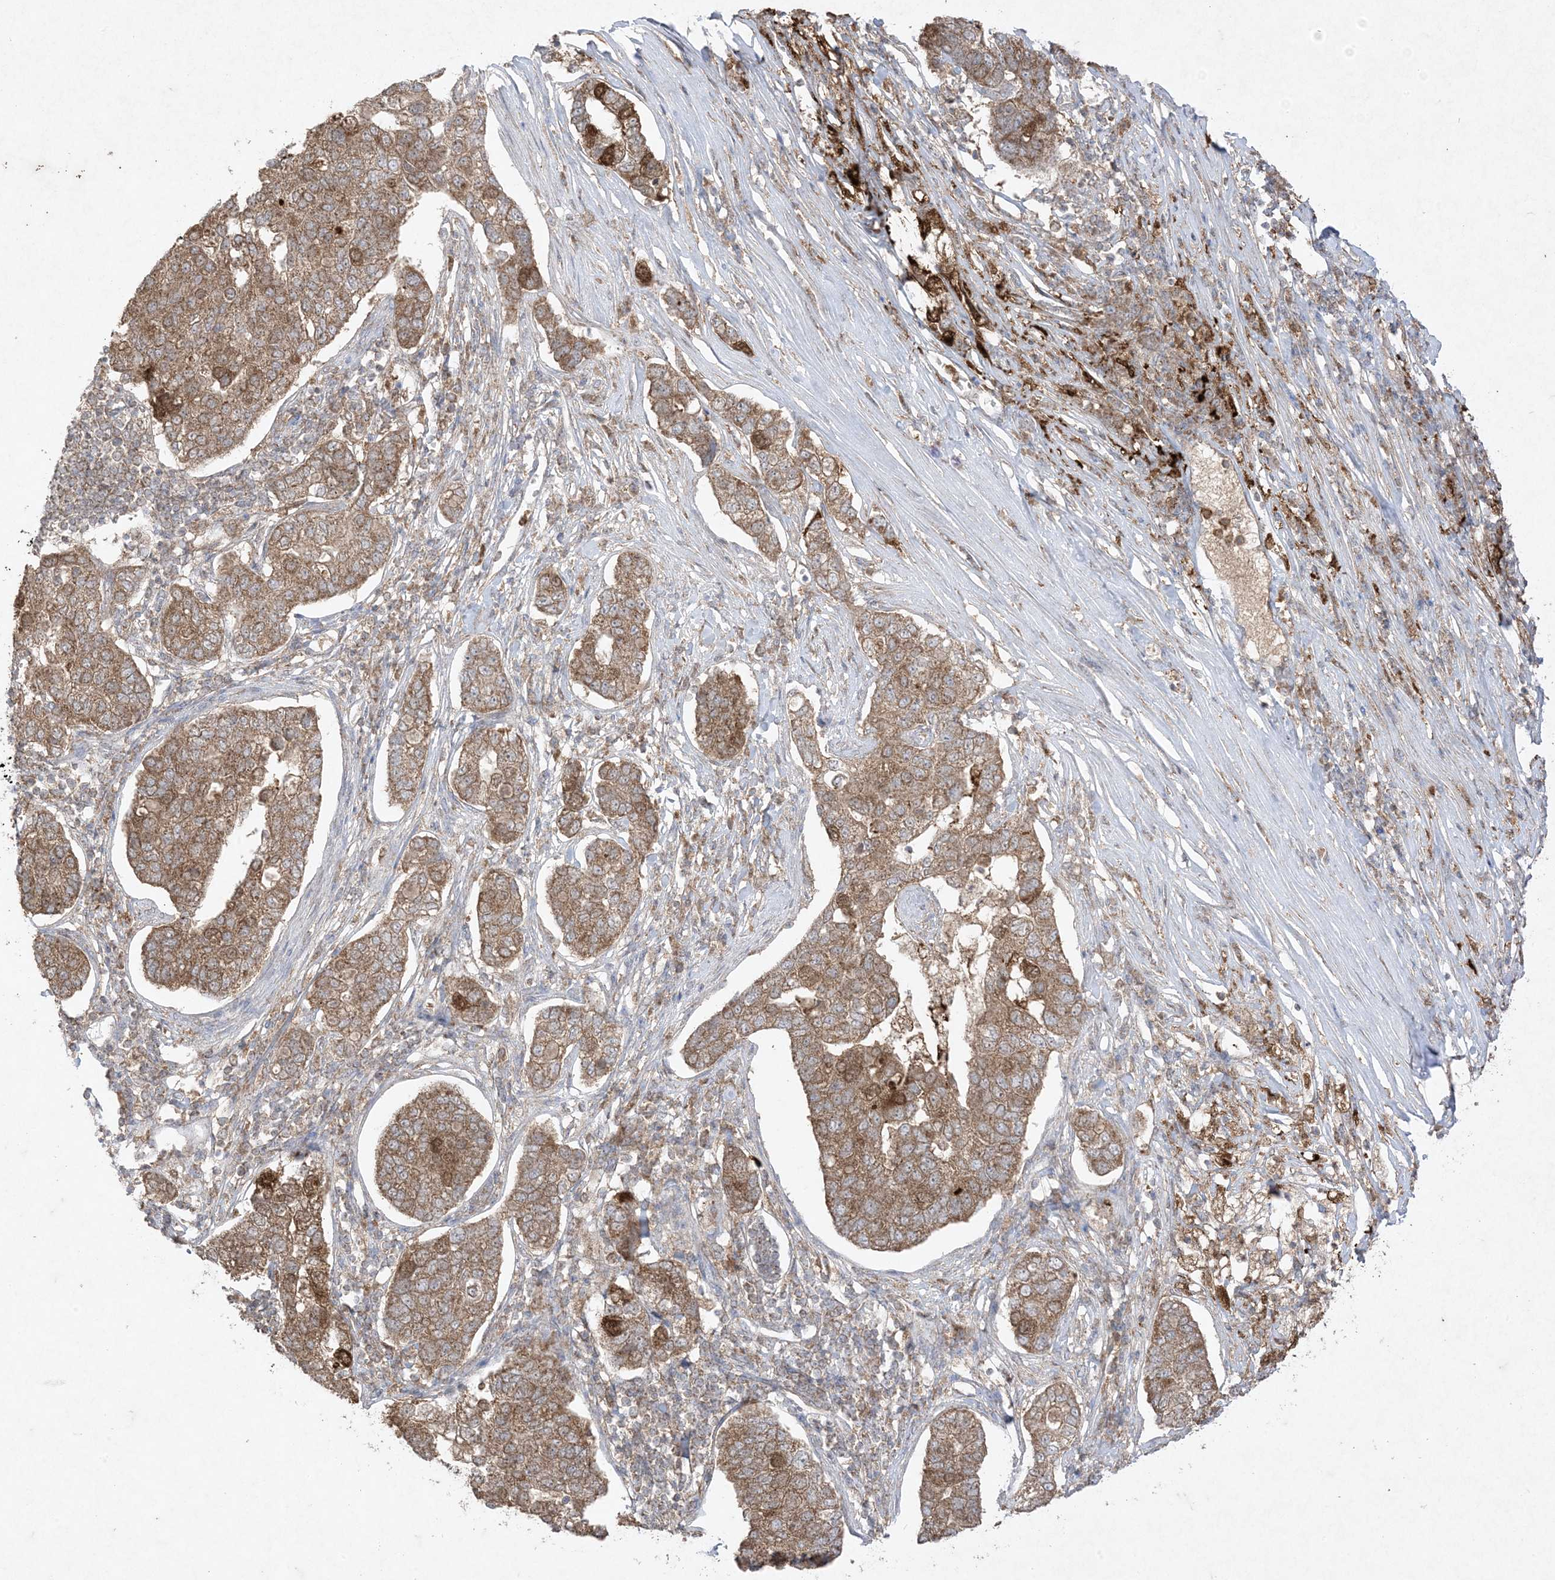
{"staining": {"intensity": "moderate", "quantity": ">75%", "location": "cytoplasmic/membranous"}, "tissue": "pancreatic cancer", "cell_type": "Tumor cells", "image_type": "cancer", "snomed": [{"axis": "morphology", "description": "Adenocarcinoma, NOS"}, {"axis": "topography", "description": "Pancreas"}], "caption": "About >75% of tumor cells in human adenocarcinoma (pancreatic) display moderate cytoplasmic/membranous protein expression as visualized by brown immunohistochemical staining.", "gene": "UBE2C", "patient": {"sex": "female", "age": 61}}